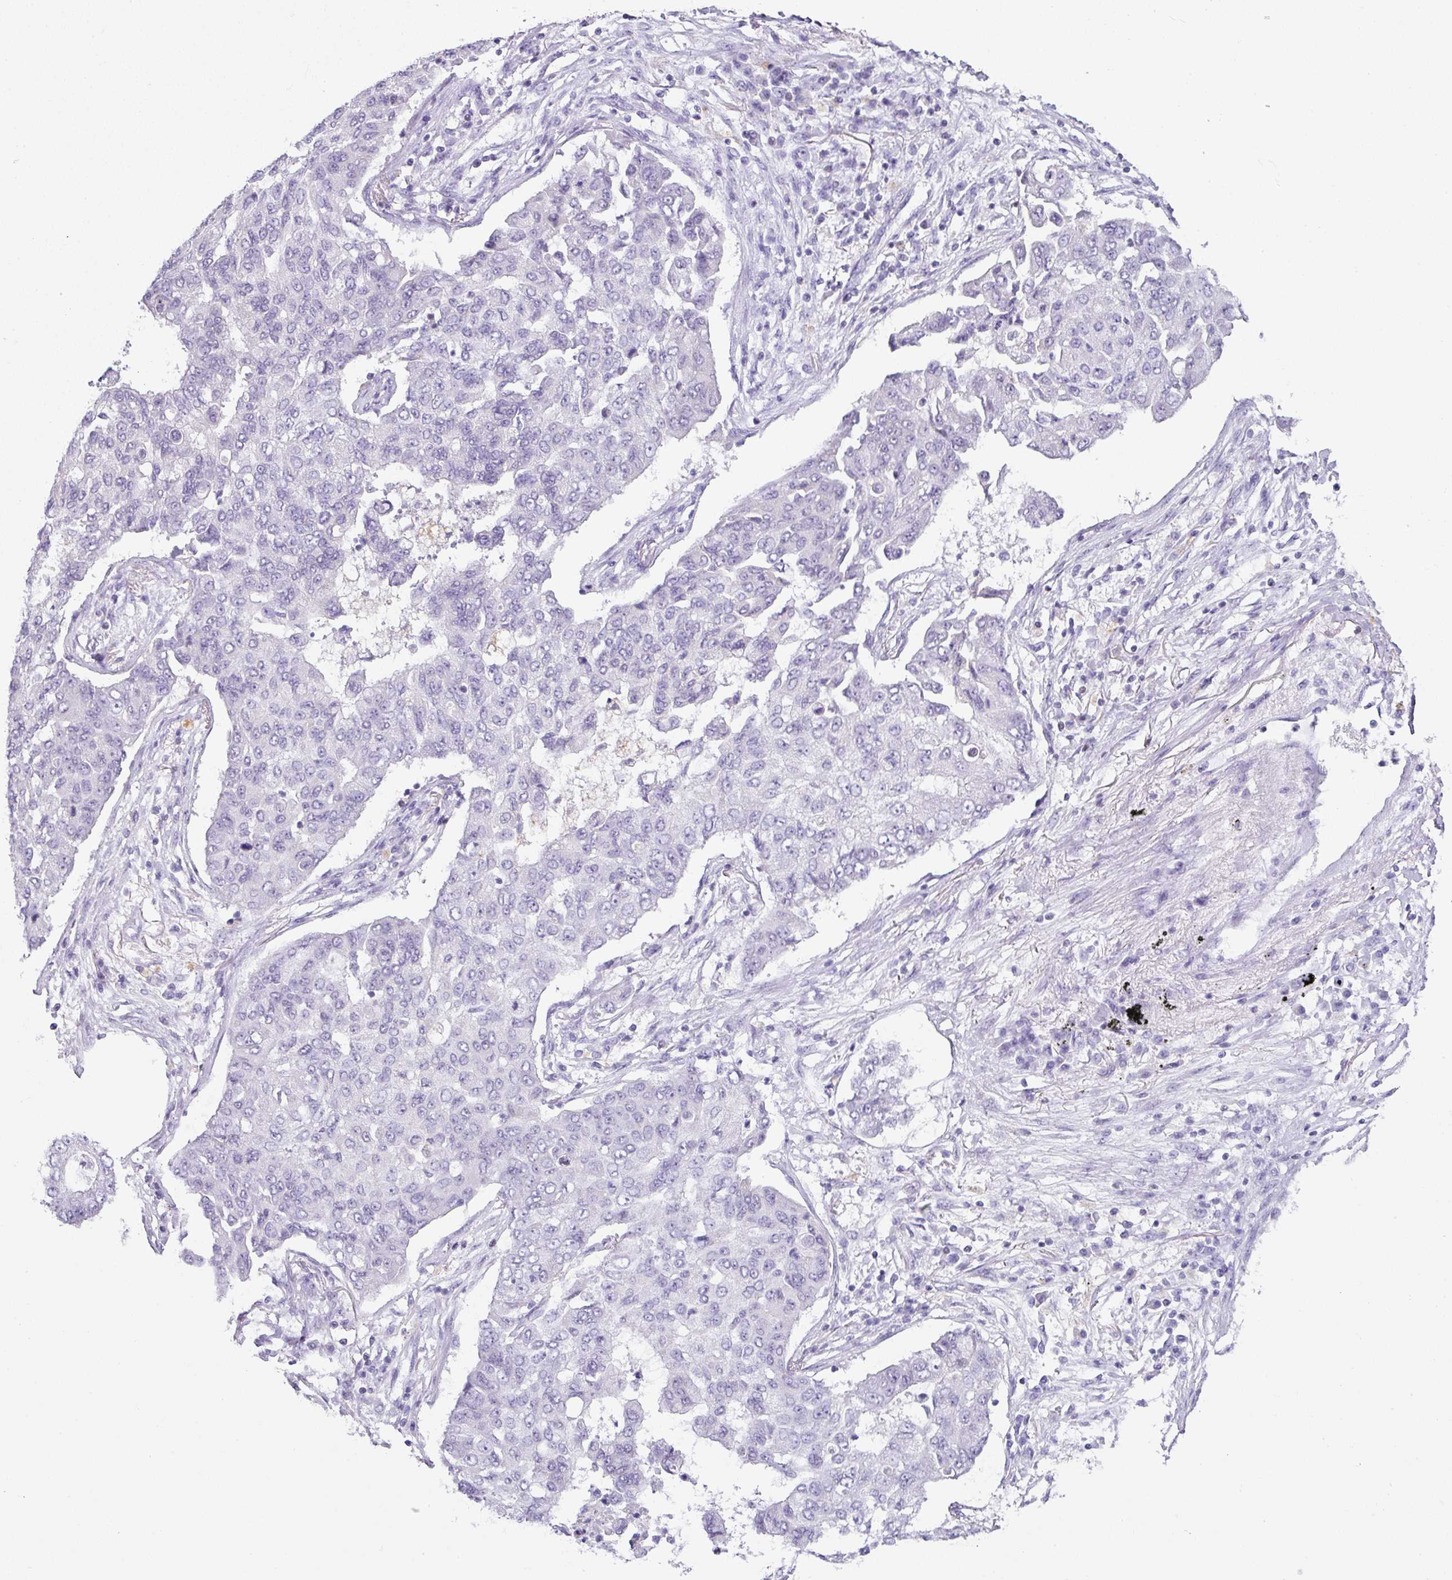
{"staining": {"intensity": "negative", "quantity": "none", "location": "none"}, "tissue": "lung cancer", "cell_type": "Tumor cells", "image_type": "cancer", "snomed": [{"axis": "morphology", "description": "Squamous cell carcinoma, NOS"}, {"axis": "topography", "description": "Lung"}], "caption": "The micrograph displays no significant staining in tumor cells of lung cancer.", "gene": "STAT5A", "patient": {"sex": "male", "age": 74}}